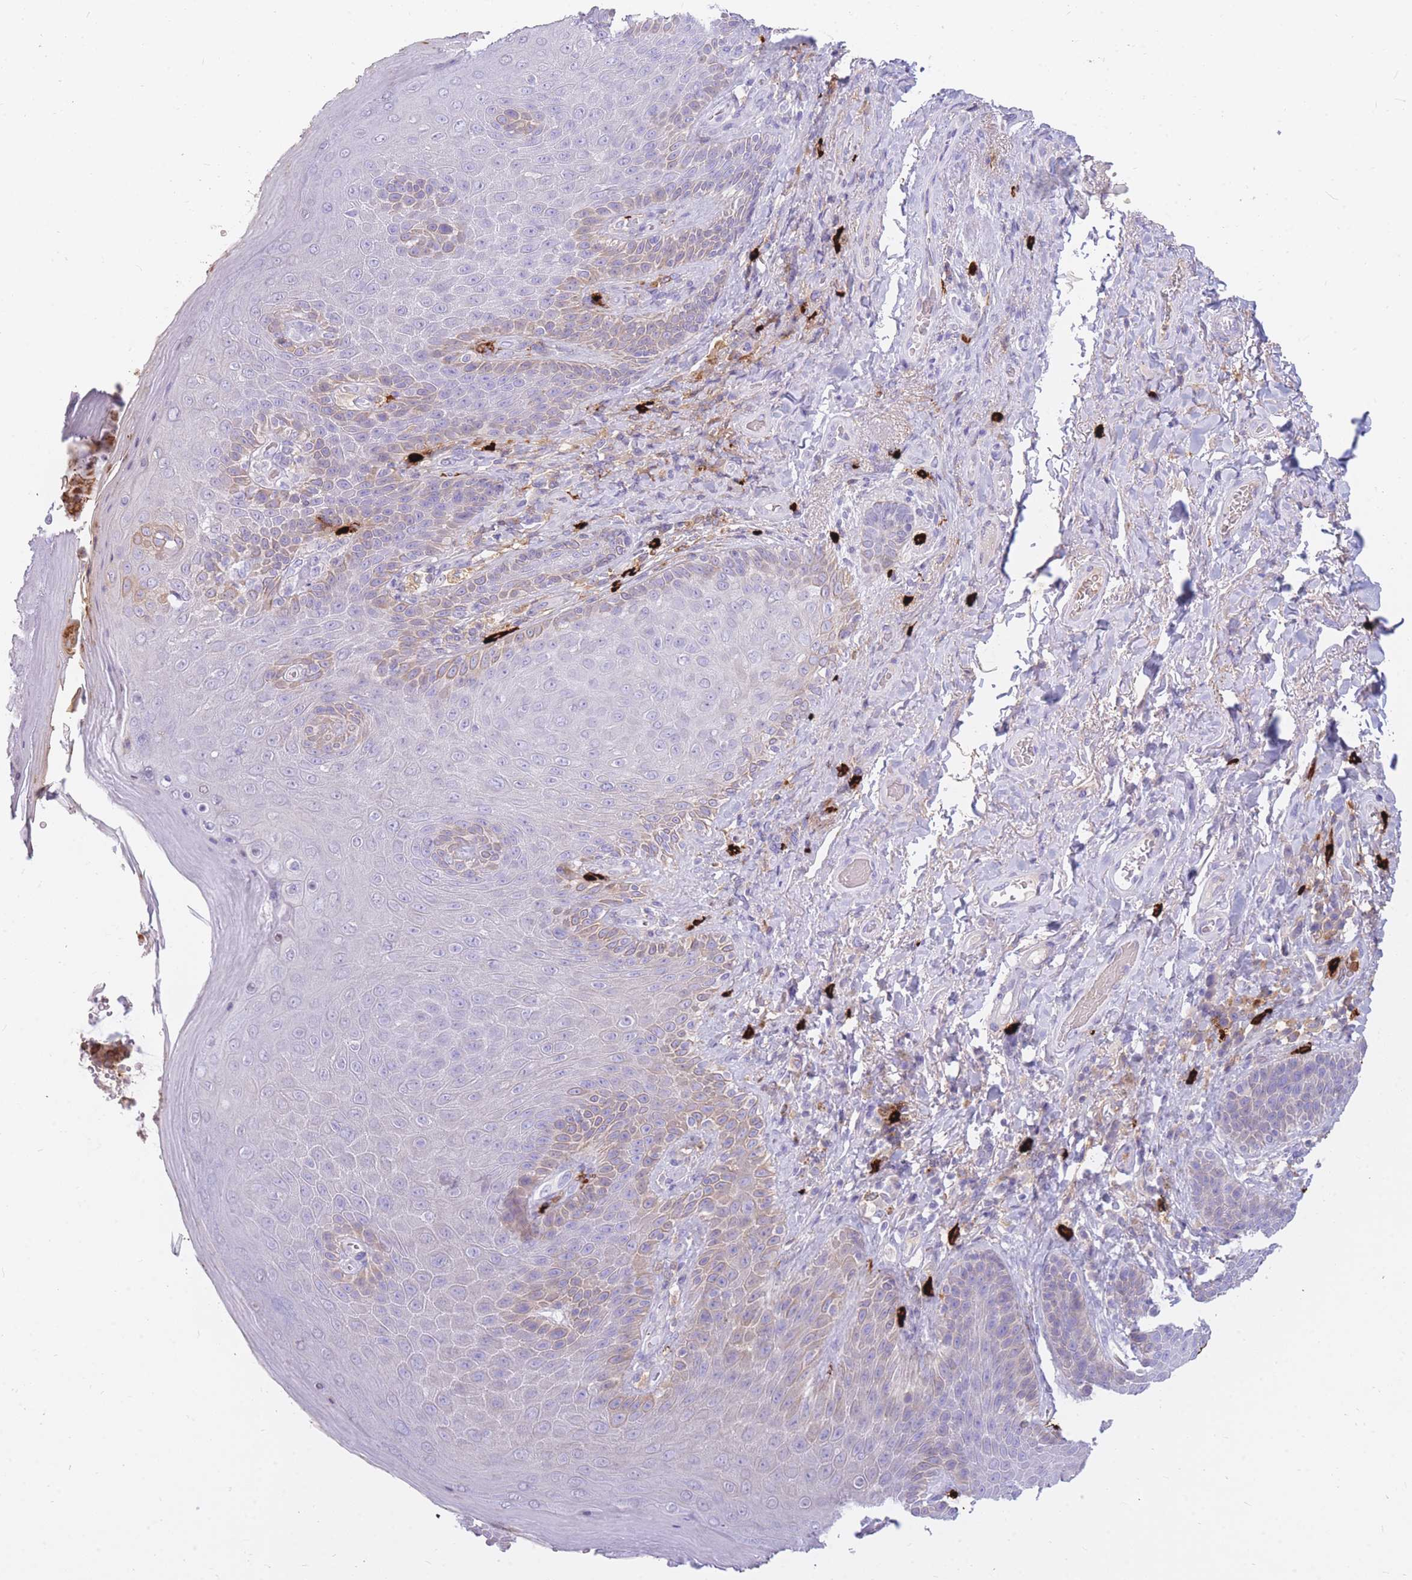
{"staining": {"intensity": "weak", "quantity": "<25%", "location": "cytoplasmic/membranous"}, "tissue": "skin", "cell_type": "Epidermal cells", "image_type": "normal", "snomed": [{"axis": "morphology", "description": "Normal tissue, NOS"}, {"axis": "topography", "description": "Anal"}], "caption": "IHC histopathology image of unremarkable skin stained for a protein (brown), which reveals no staining in epidermal cells.", "gene": "TPSAB1", "patient": {"sex": "female", "age": 89}}